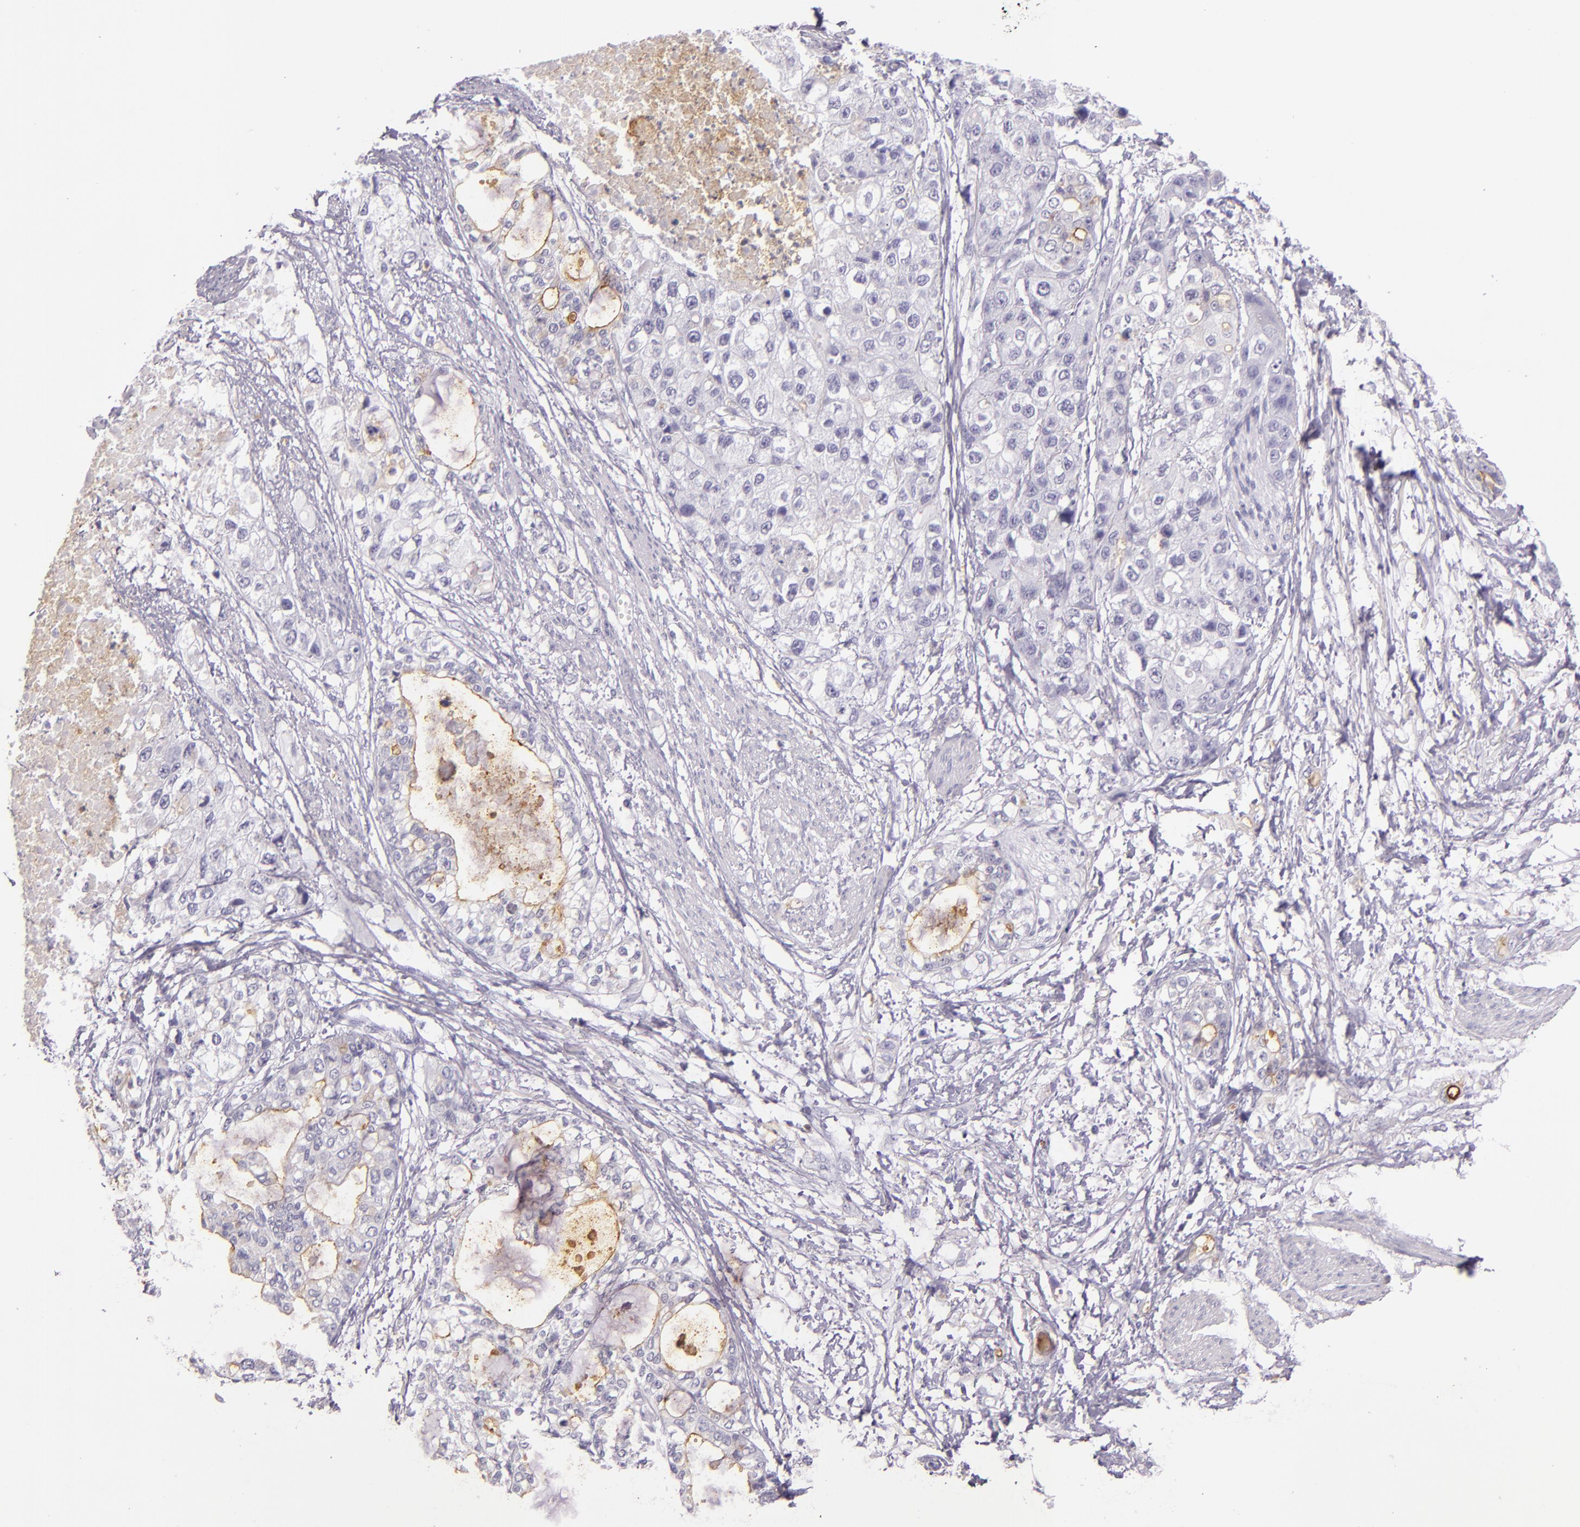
{"staining": {"intensity": "negative", "quantity": "none", "location": "none"}, "tissue": "stomach cancer", "cell_type": "Tumor cells", "image_type": "cancer", "snomed": [{"axis": "morphology", "description": "Adenocarcinoma, NOS"}, {"axis": "topography", "description": "Stomach, upper"}], "caption": "This is a image of IHC staining of stomach cancer, which shows no positivity in tumor cells.", "gene": "CEACAM1", "patient": {"sex": "female", "age": 52}}